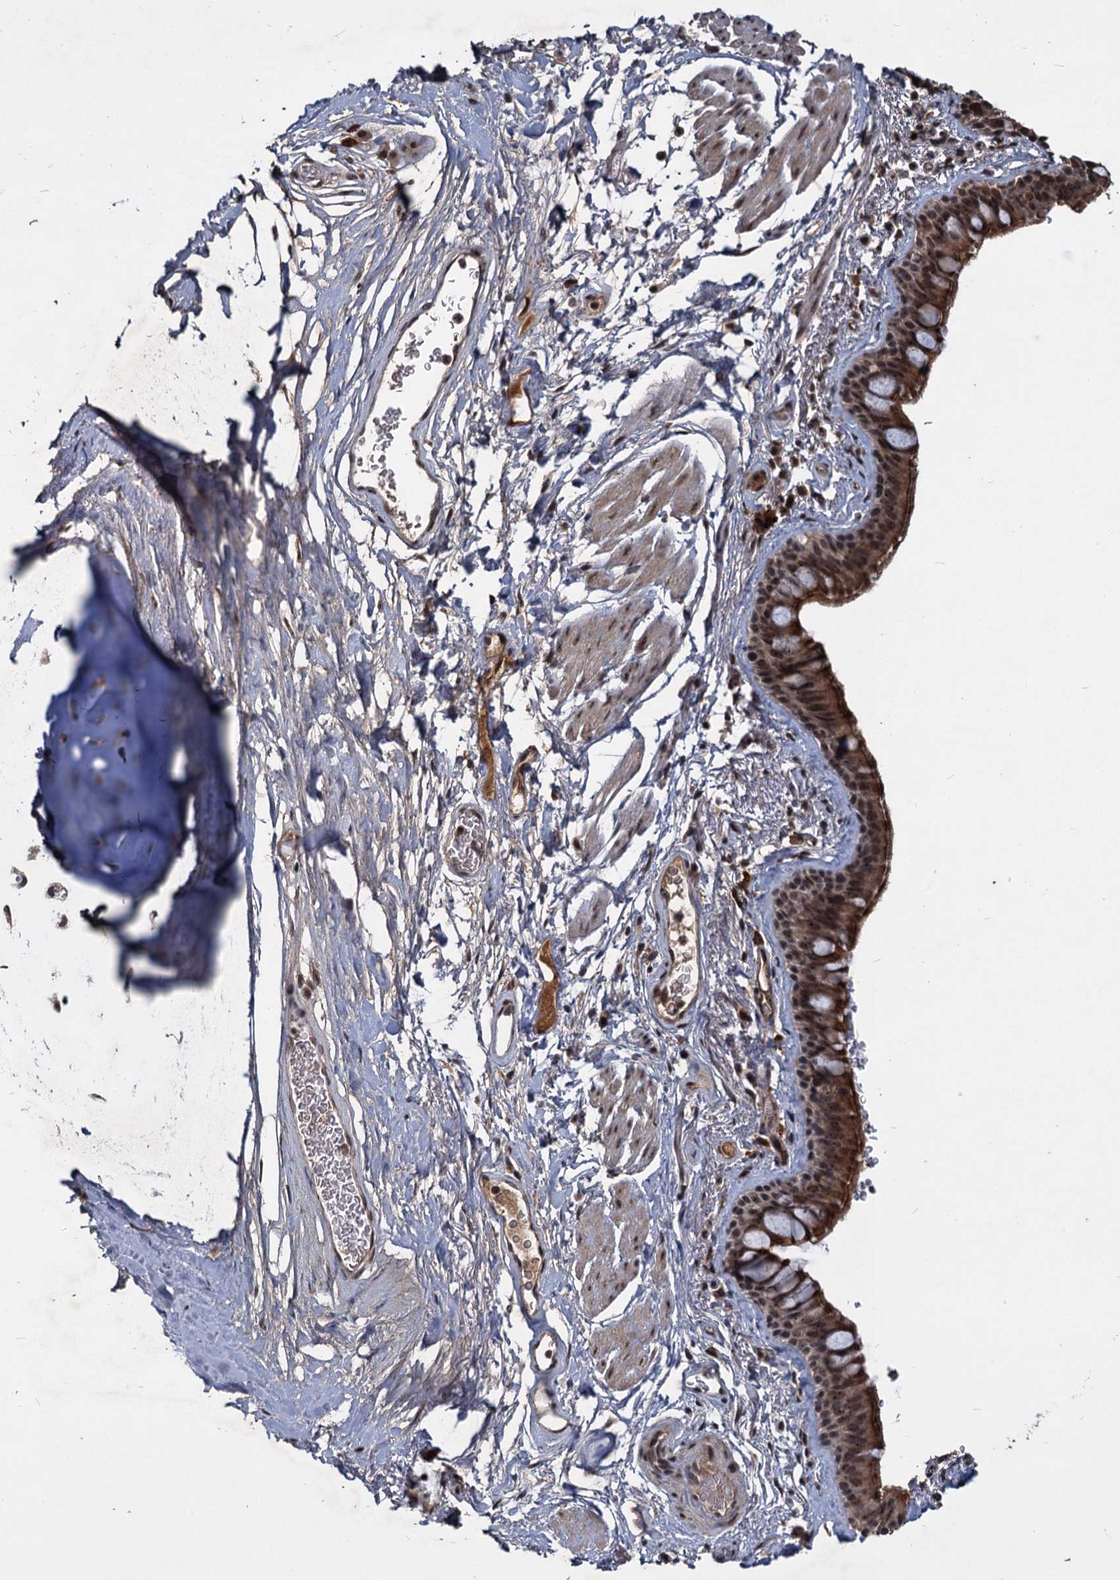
{"staining": {"intensity": "moderate", "quantity": ">75%", "location": "cytoplasmic/membranous,nuclear"}, "tissue": "bronchus", "cell_type": "Respiratory epithelial cells", "image_type": "normal", "snomed": [{"axis": "morphology", "description": "Normal tissue, NOS"}, {"axis": "topography", "description": "Cartilage tissue"}], "caption": "Immunohistochemical staining of normal human bronchus displays moderate cytoplasmic/membranous,nuclear protein staining in approximately >75% of respiratory epithelial cells. The staining is performed using DAB (3,3'-diaminobenzidine) brown chromogen to label protein expression. The nuclei are counter-stained blue using hematoxylin.", "gene": "FAM216B", "patient": {"sex": "male", "age": 63}}